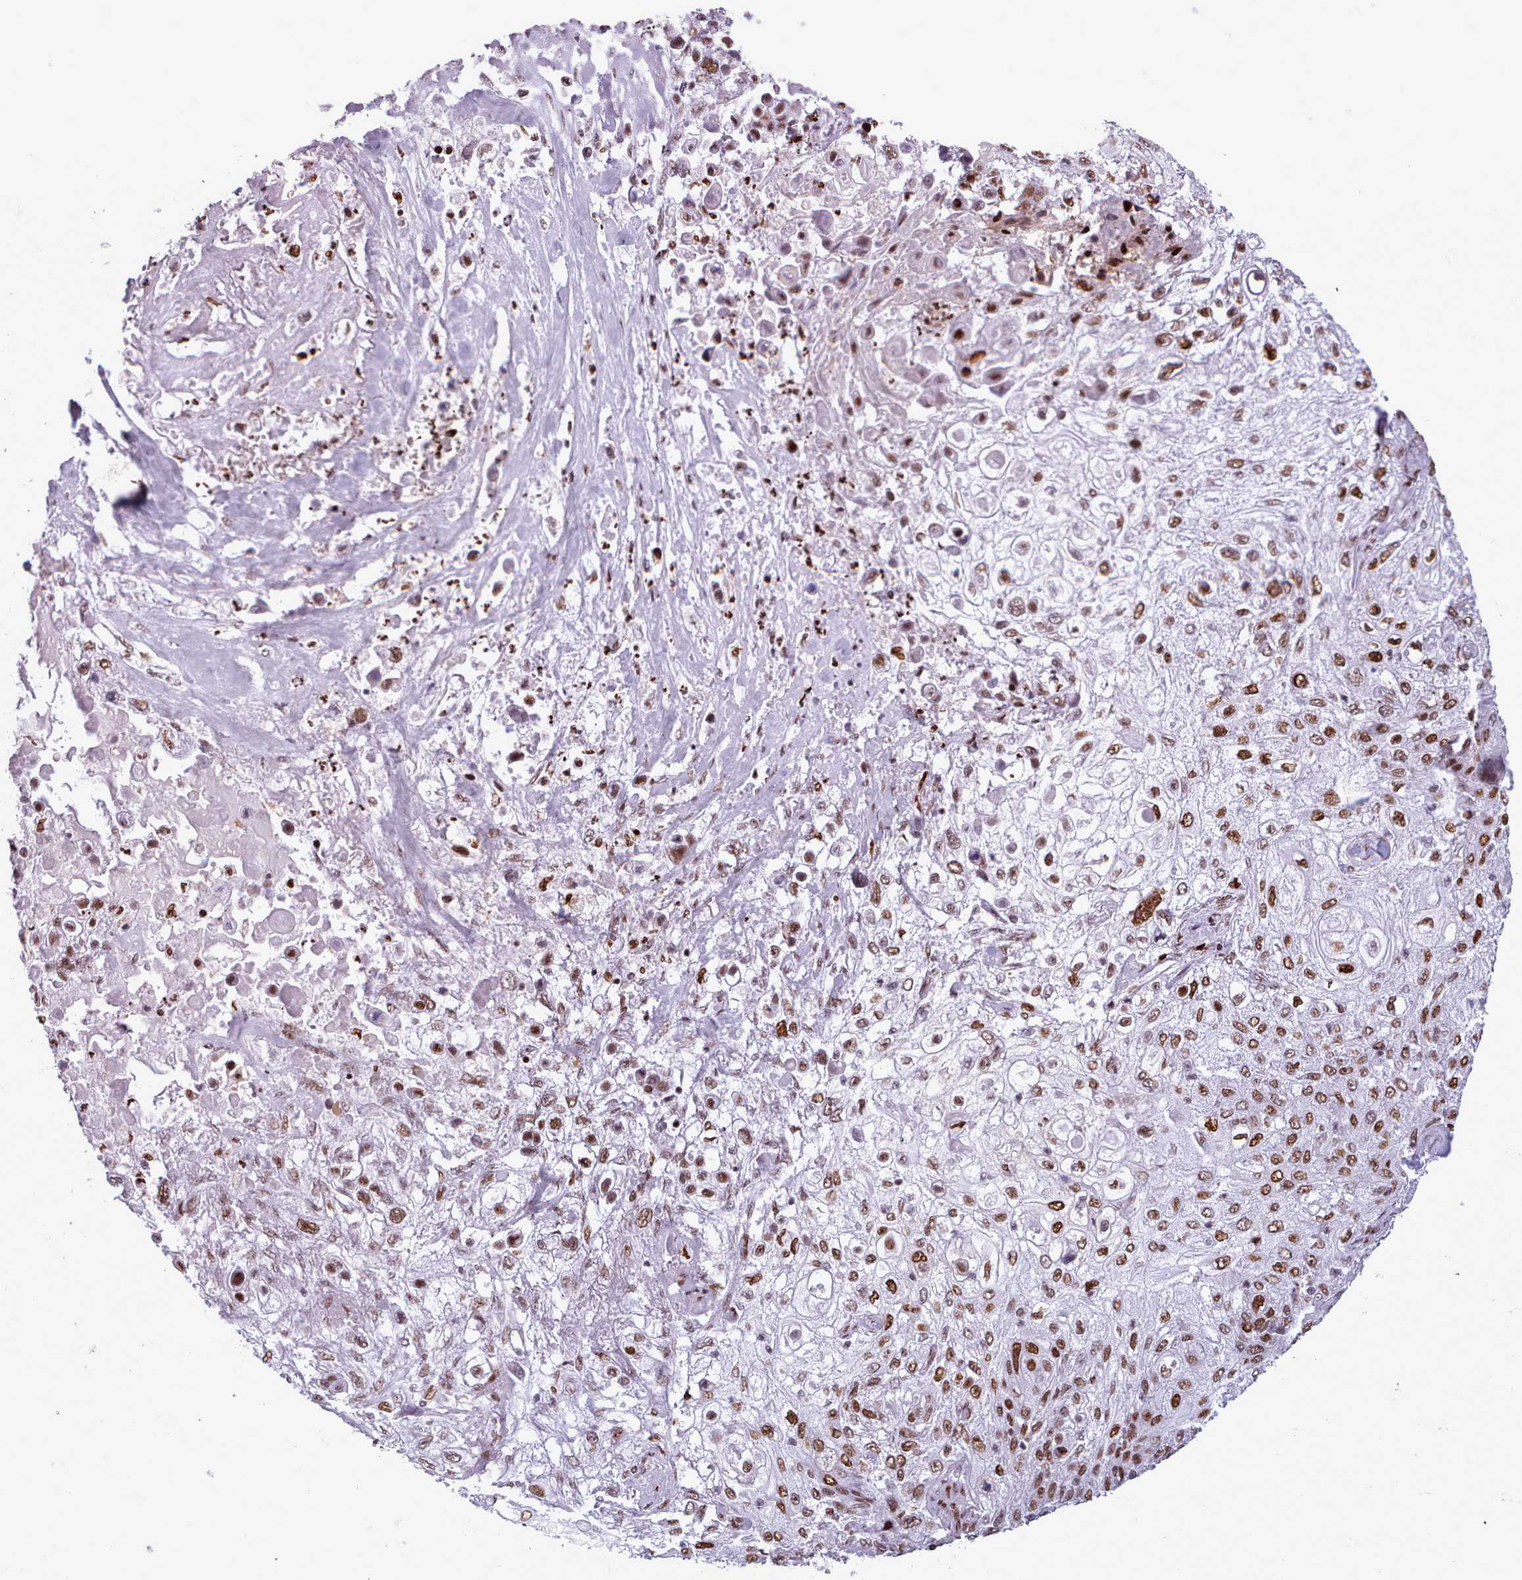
{"staining": {"intensity": "moderate", "quantity": ">75%", "location": "nuclear"}, "tissue": "lung cancer", "cell_type": "Tumor cells", "image_type": "cancer", "snomed": [{"axis": "morphology", "description": "Squamous cell carcinoma, NOS"}, {"axis": "topography", "description": "Lung"}], "caption": "A brown stain highlights moderate nuclear positivity of a protein in human lung cancer (squamous cell carcinoma) tumor cells.", "gene": "SRSF4", "patient": {"sex": "female", "age": 69}}